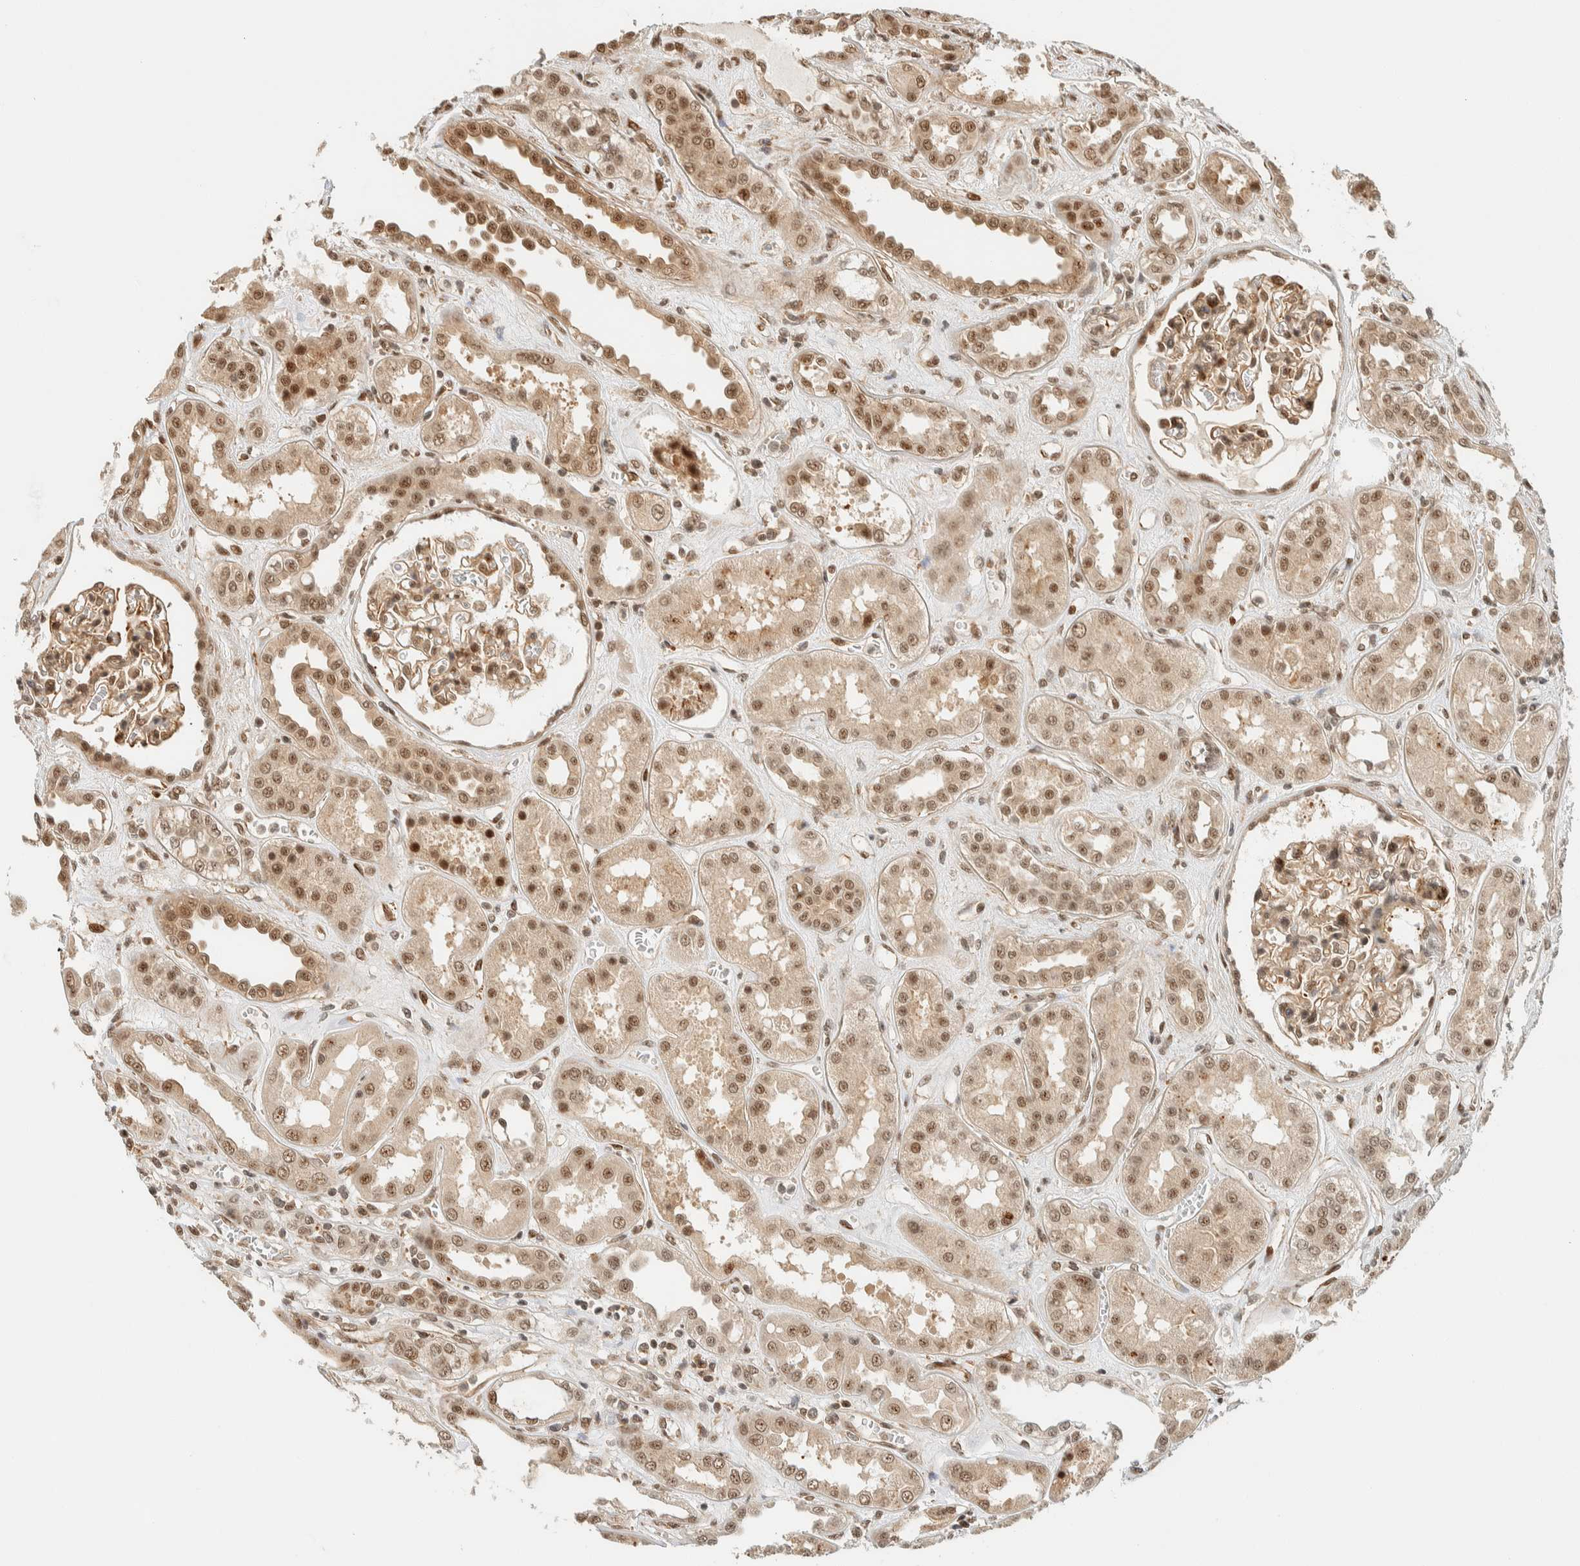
{"staining": {"intensity": "moderate", "quantity": ">75%", "location": "nuclear"}, "tissue": "kidney", "cell_type": "Cells in glomeruli", "image_type": "normal", "snomed": [{"axis": "morphology", "description": "Normal tissue, NOS"}, {"axis": "topography", "description": "Kidney"}], "caption": "Brown immunohistochemical staining in normal kidney displays moderate nuclear positivity in about >75% of cells in glomeruli.", "gene": "SIK1", "patient": {"sex": "male", "age": 59}}